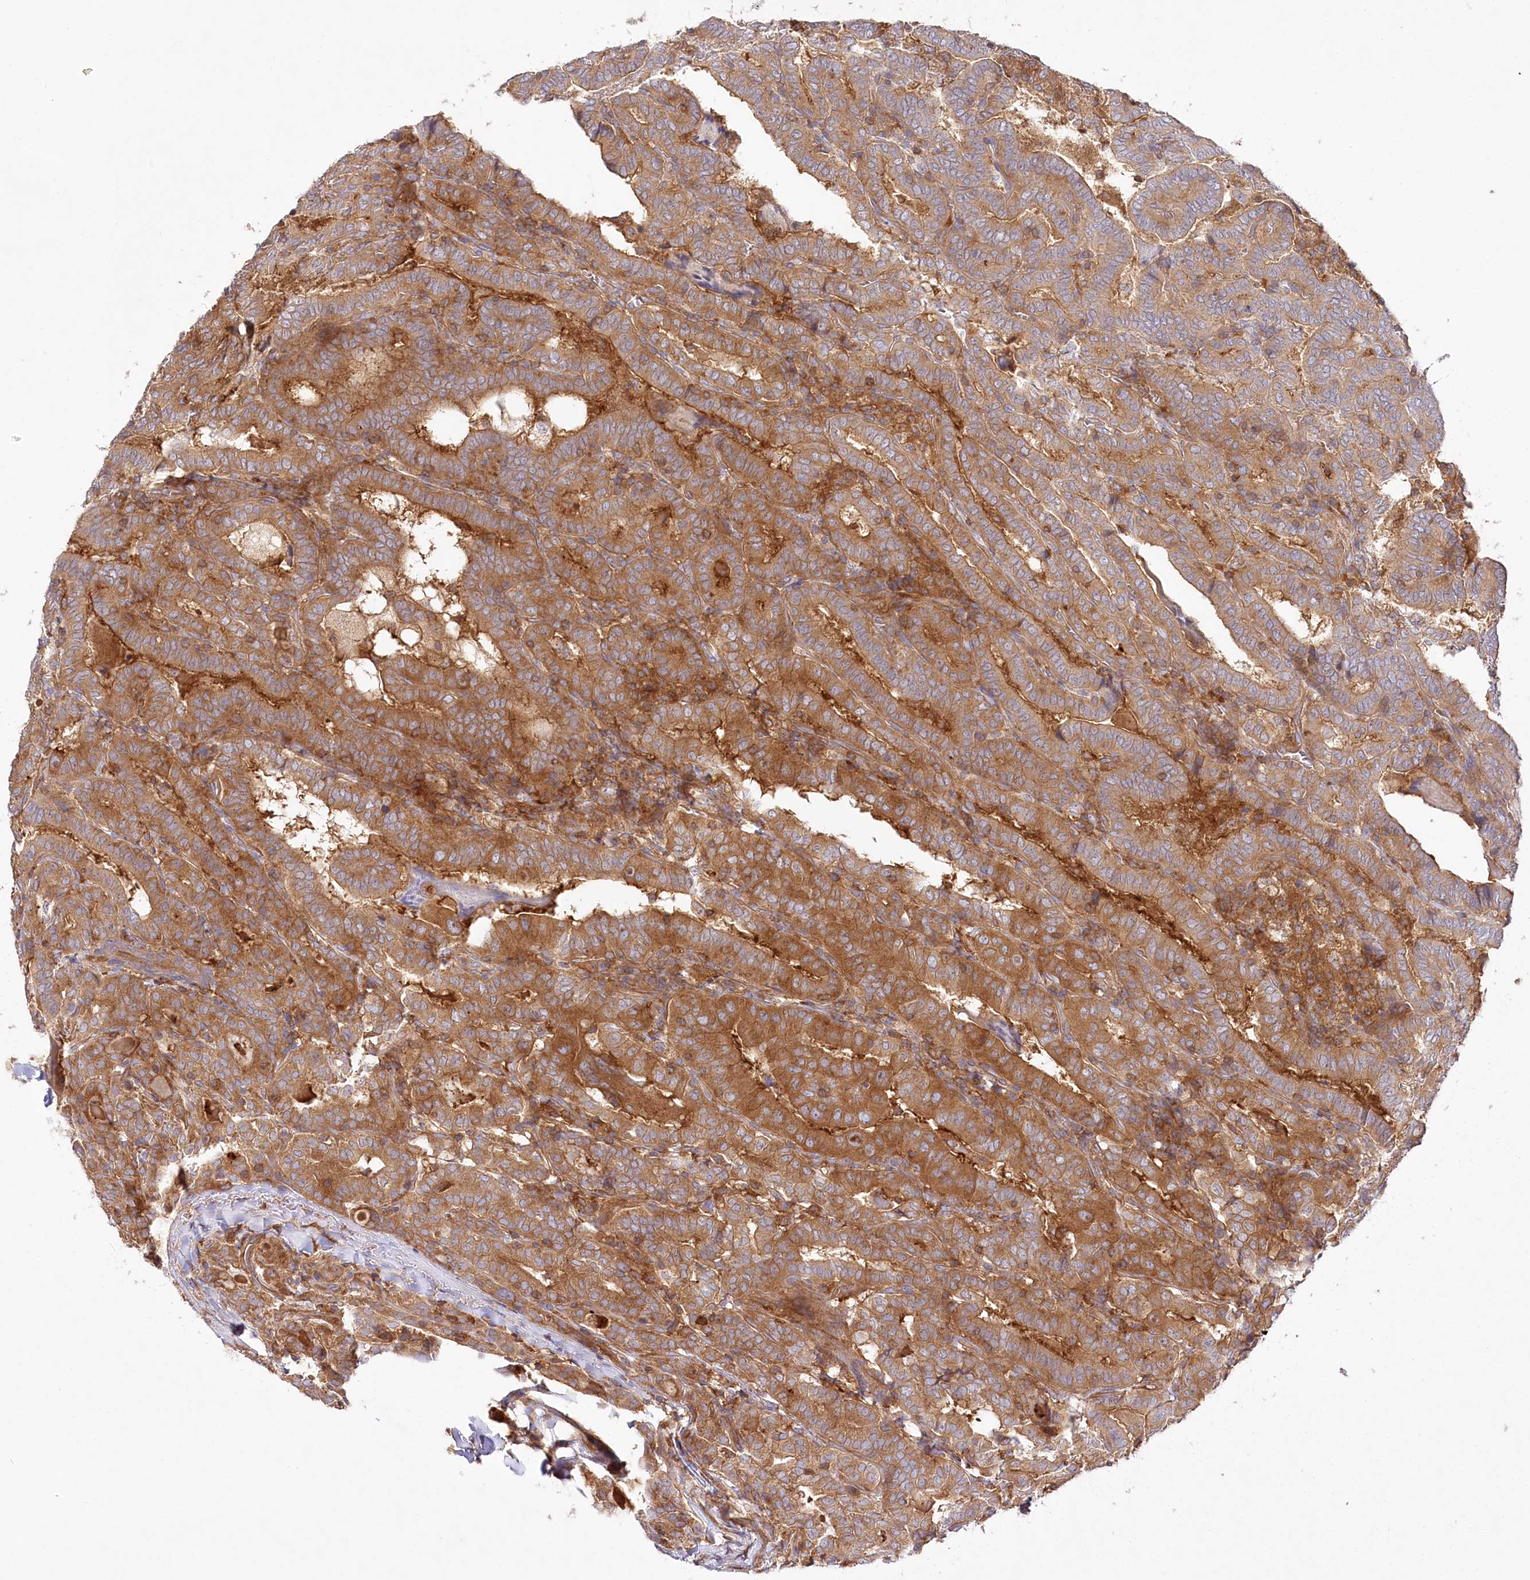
{"staining": {"intensity": "moderate", "quantity": ">75%", "location": "cytoplasmic/membranous"}, "tissue": "thyroid cancer", "cell_type": "Tumor cells", "image_type": "cancer", "snomed": [{"axis": "morphology", "description": "Papillary adenocarcinoma, NOS"}, {"axis": "topography", "description": "Thyroid gland"}], "caption": "The histopathology image shows staining of thyroid papillary adenocarcinoma, revealing moderate cytoplasmic/membranous protein expression (brown color) within tumor cells.", "gene": "ABRAXAS2", "patient": {"sex": "female", "age": 72}}